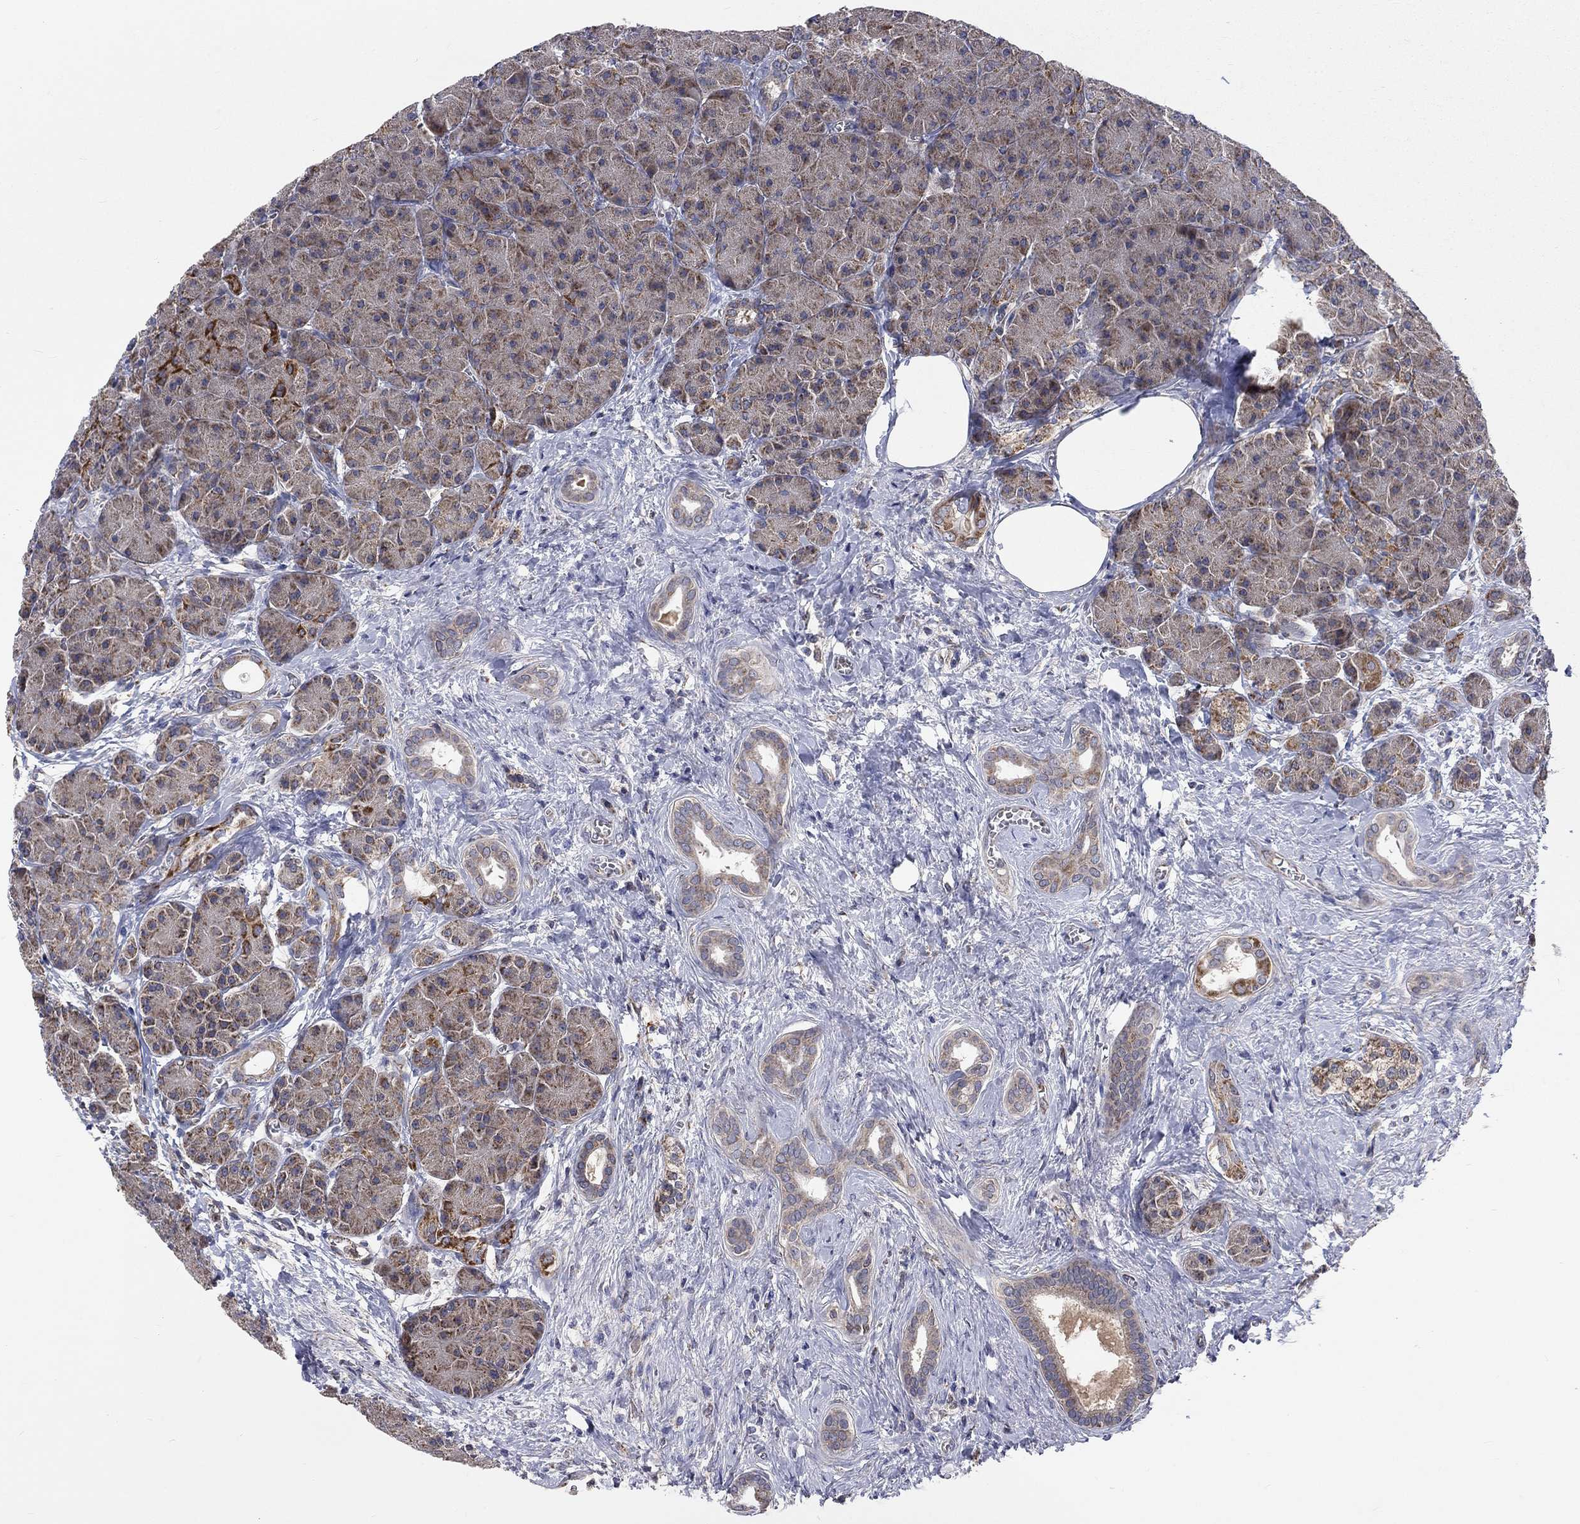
{"staining": {"intensity": "moderate", "quantity": "<25%", "location": "cytoplasmic/membranous"}, "tissue": "pancreas", "cell_type": "Exocrine glandular cells", "image_type": "normal", "snomed": [{"axis": "morphology", "description": "Normal tissue, NOS"}, {"axis": "topography", "description": "Pancreas"}], "caption": "Pancreas stained with a brown dye displays moderate cytoplasmic/membranous positive positivity in approximately <25% of exocrine glandular cells.", "gene": "NME7", "patient": {"sex": "male", "age": 61}}